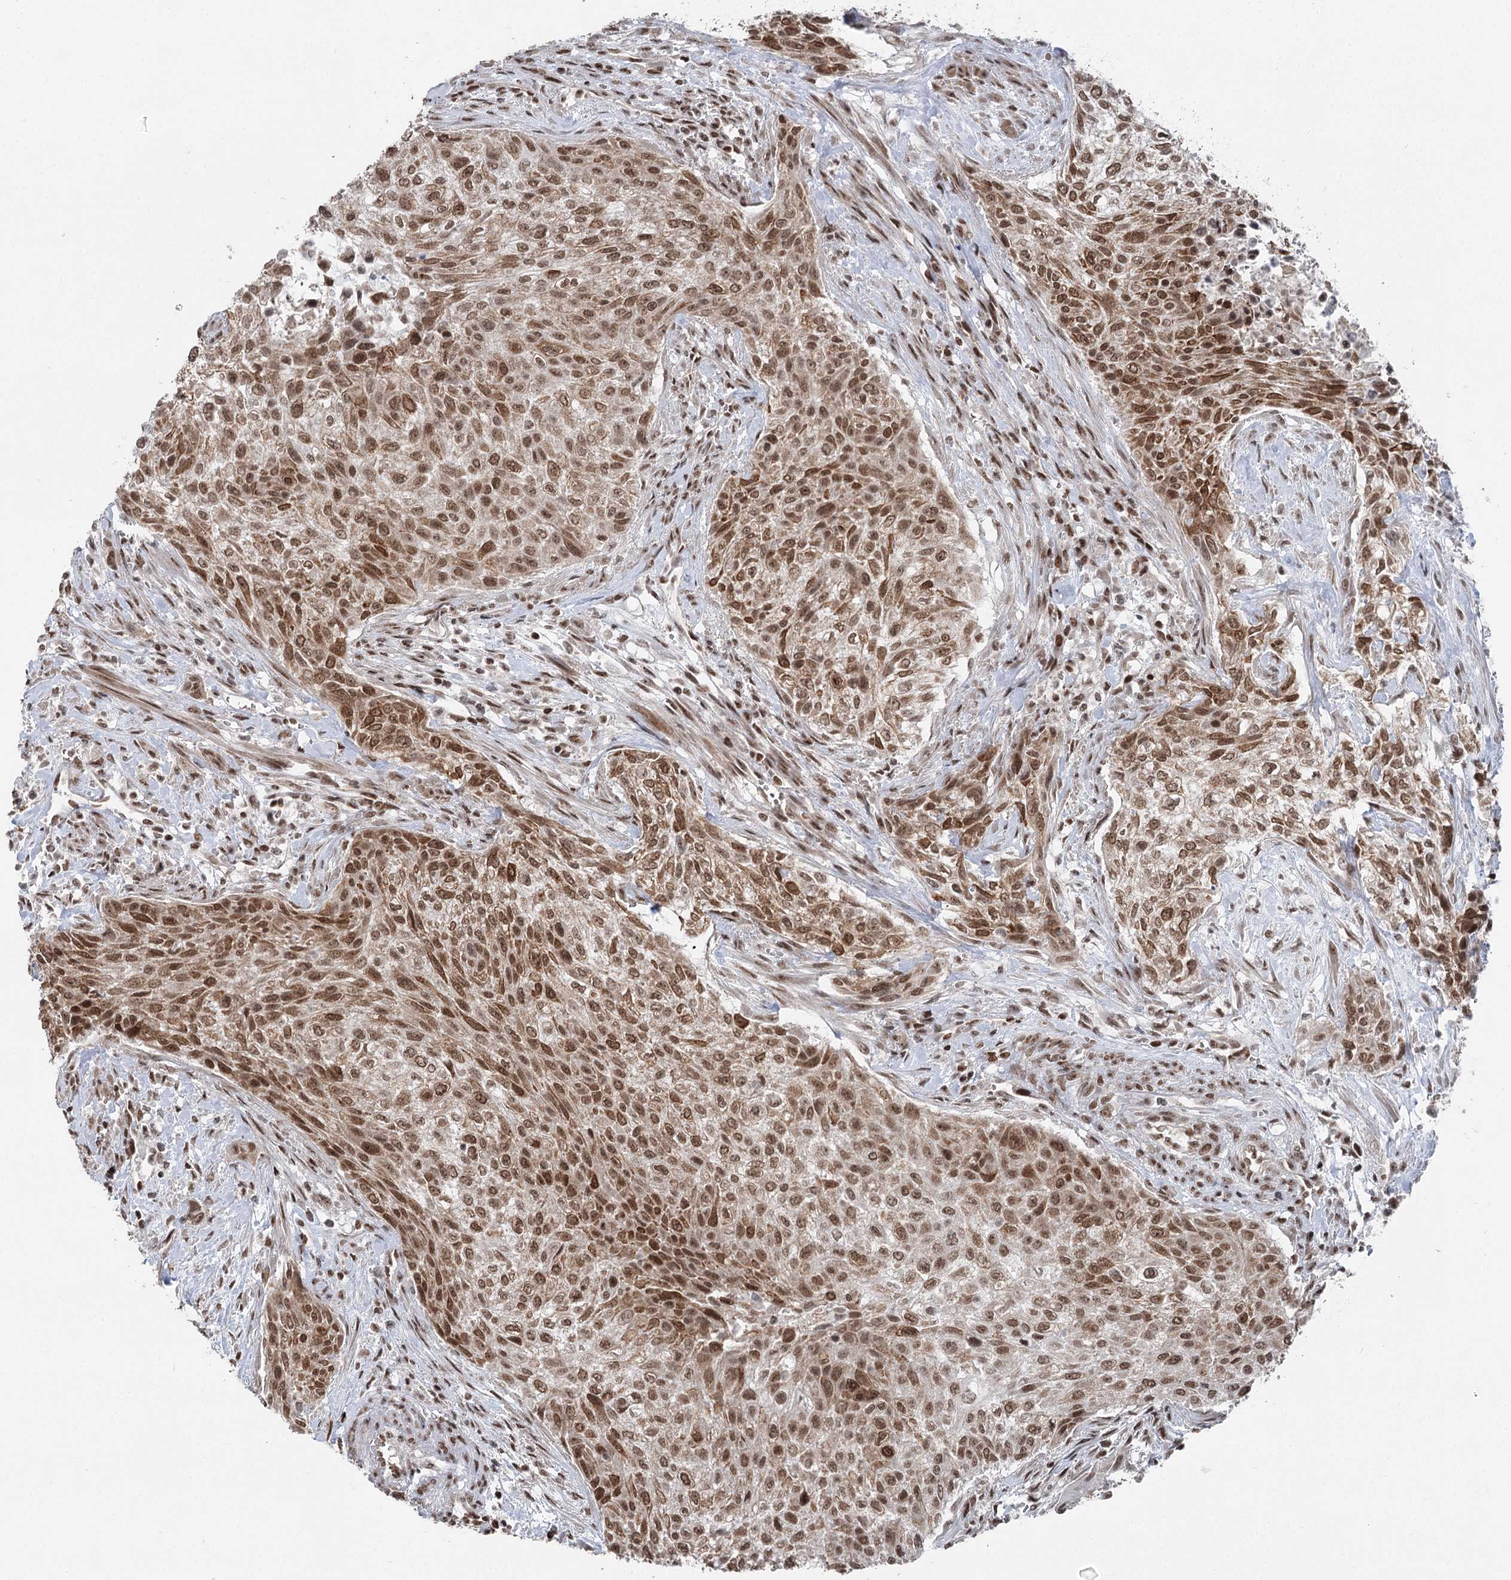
{"staining": {"intensity": "moderate", "quantity": ">75%", "location": "nuclear"}, "tissue": "urothelial cancer", "cell_type": "Tumor cells", "image_type": "cancer", "snomed": [{"axis": "morphology", "description": "Normal tissue, NOS"}, {"axis": "morphology", "description": "Urothelial carcinoma, NOS"}, {"axis": "topography", "description": "Urinary bladder"}, {"axis": "topography", "description": "Peripheral nerve tissue"}], "caption": "This image exhibits IHC staining of human urothelial cancer, with medium moderate nuclear expression in about >75% of tumor cells.", "gene": "CGGBP1", "patient": {"sex": "male", "age": 35}}